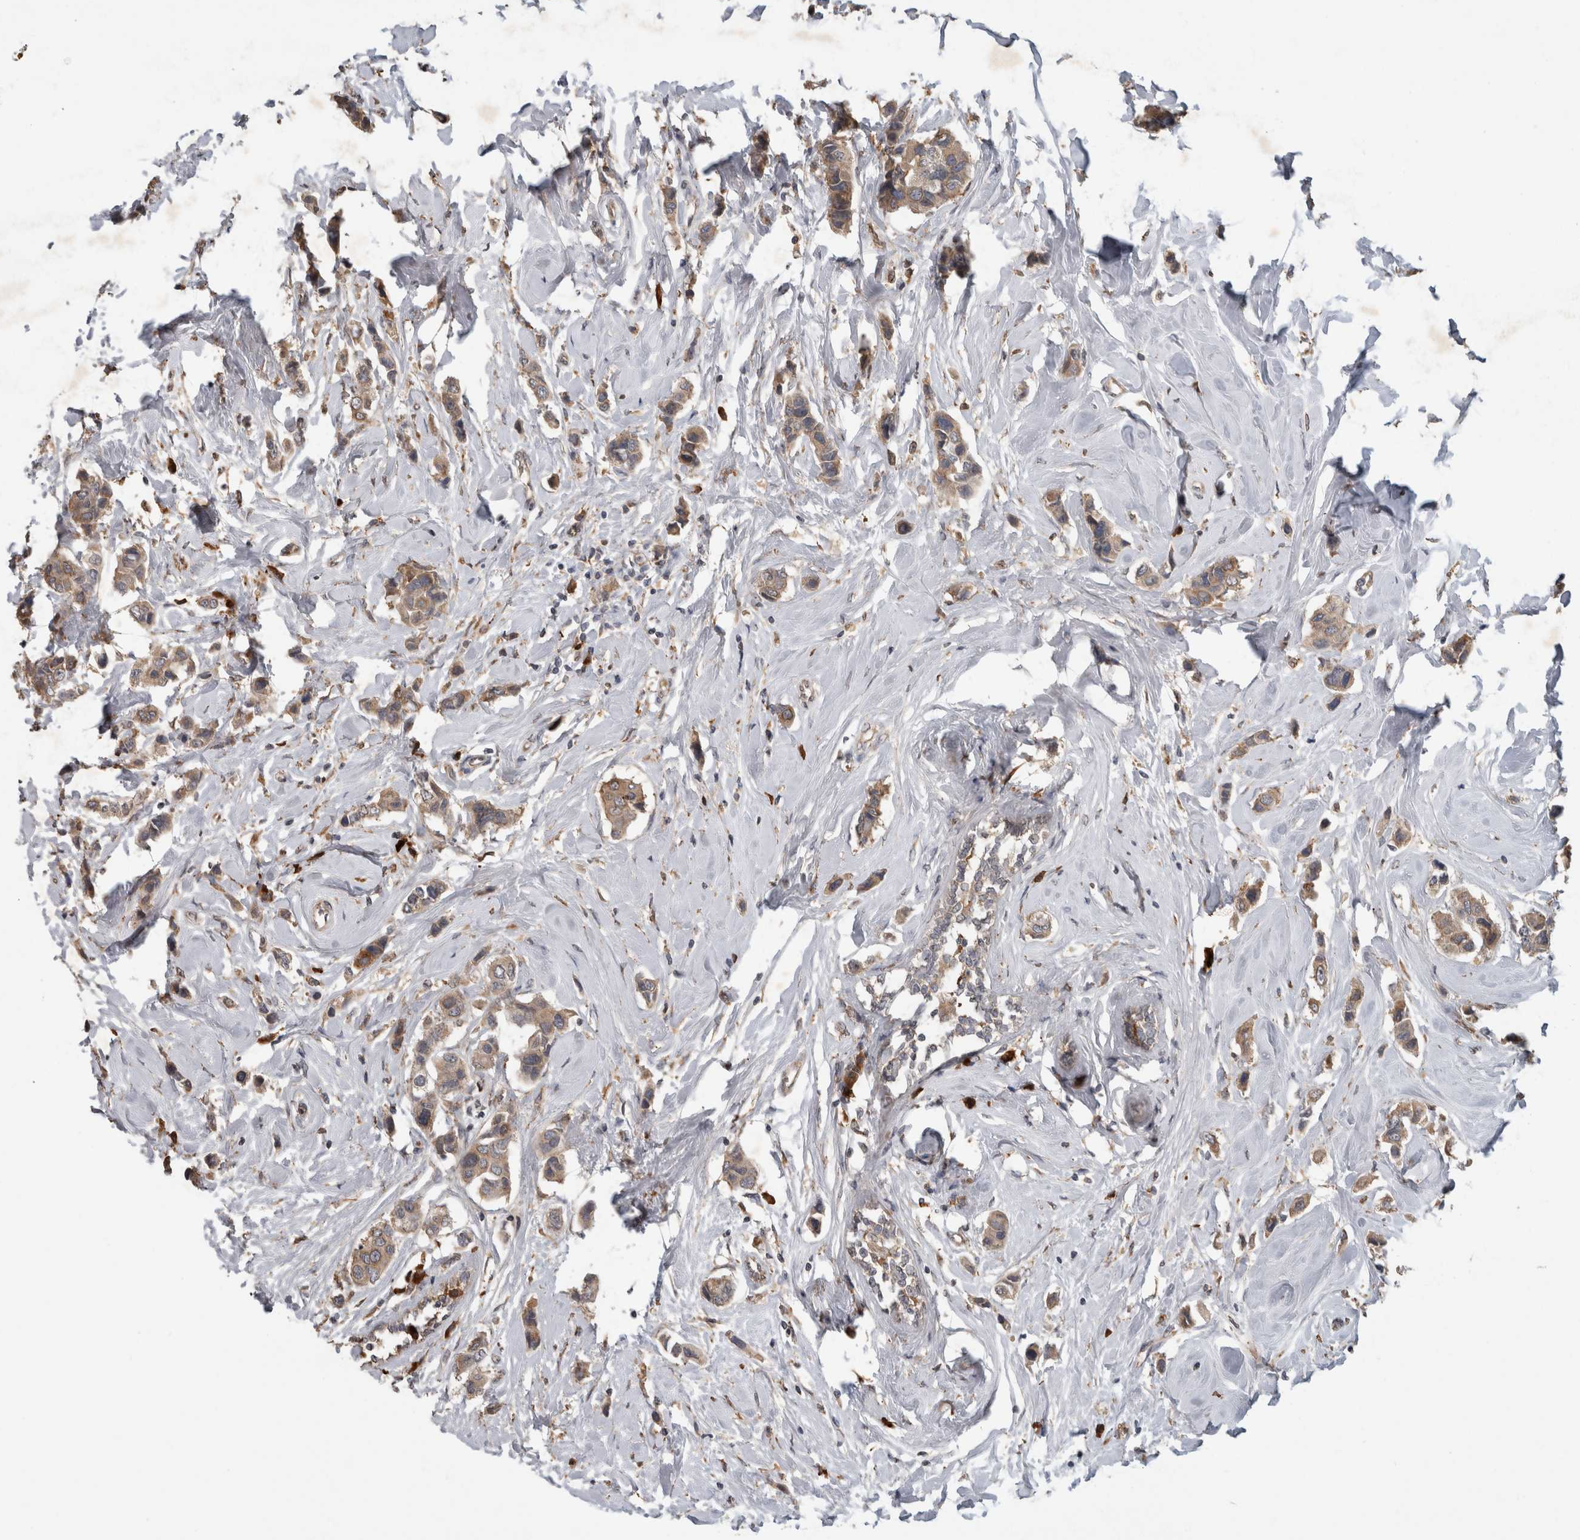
{"staining": {"intensity": "moderate", "quantity": ">75%", "location": "cytoplasmic/membranous"}, "tissue": "breast cancer", "cell_type": "Tumor cells", "image_type": "cancer", "snomed": [{"axis": "morphology", "description": "Normal tissue, NOS"}, {"axis": "morphology", "description": "Duct carcinoma"}, {"axis": "topography", "description": "Breast"}], "caption": "Breast intraductal carcinoma was stained to show a protein in brown. There is medium levels of moderate cytoplasmic/membranous expression in about >75% of tumor cells. The protein is shown in brown color, while the nuclei are stained blue.", "gene": "ADGRL3", "patient": {"sex": "female", "age": 50}}